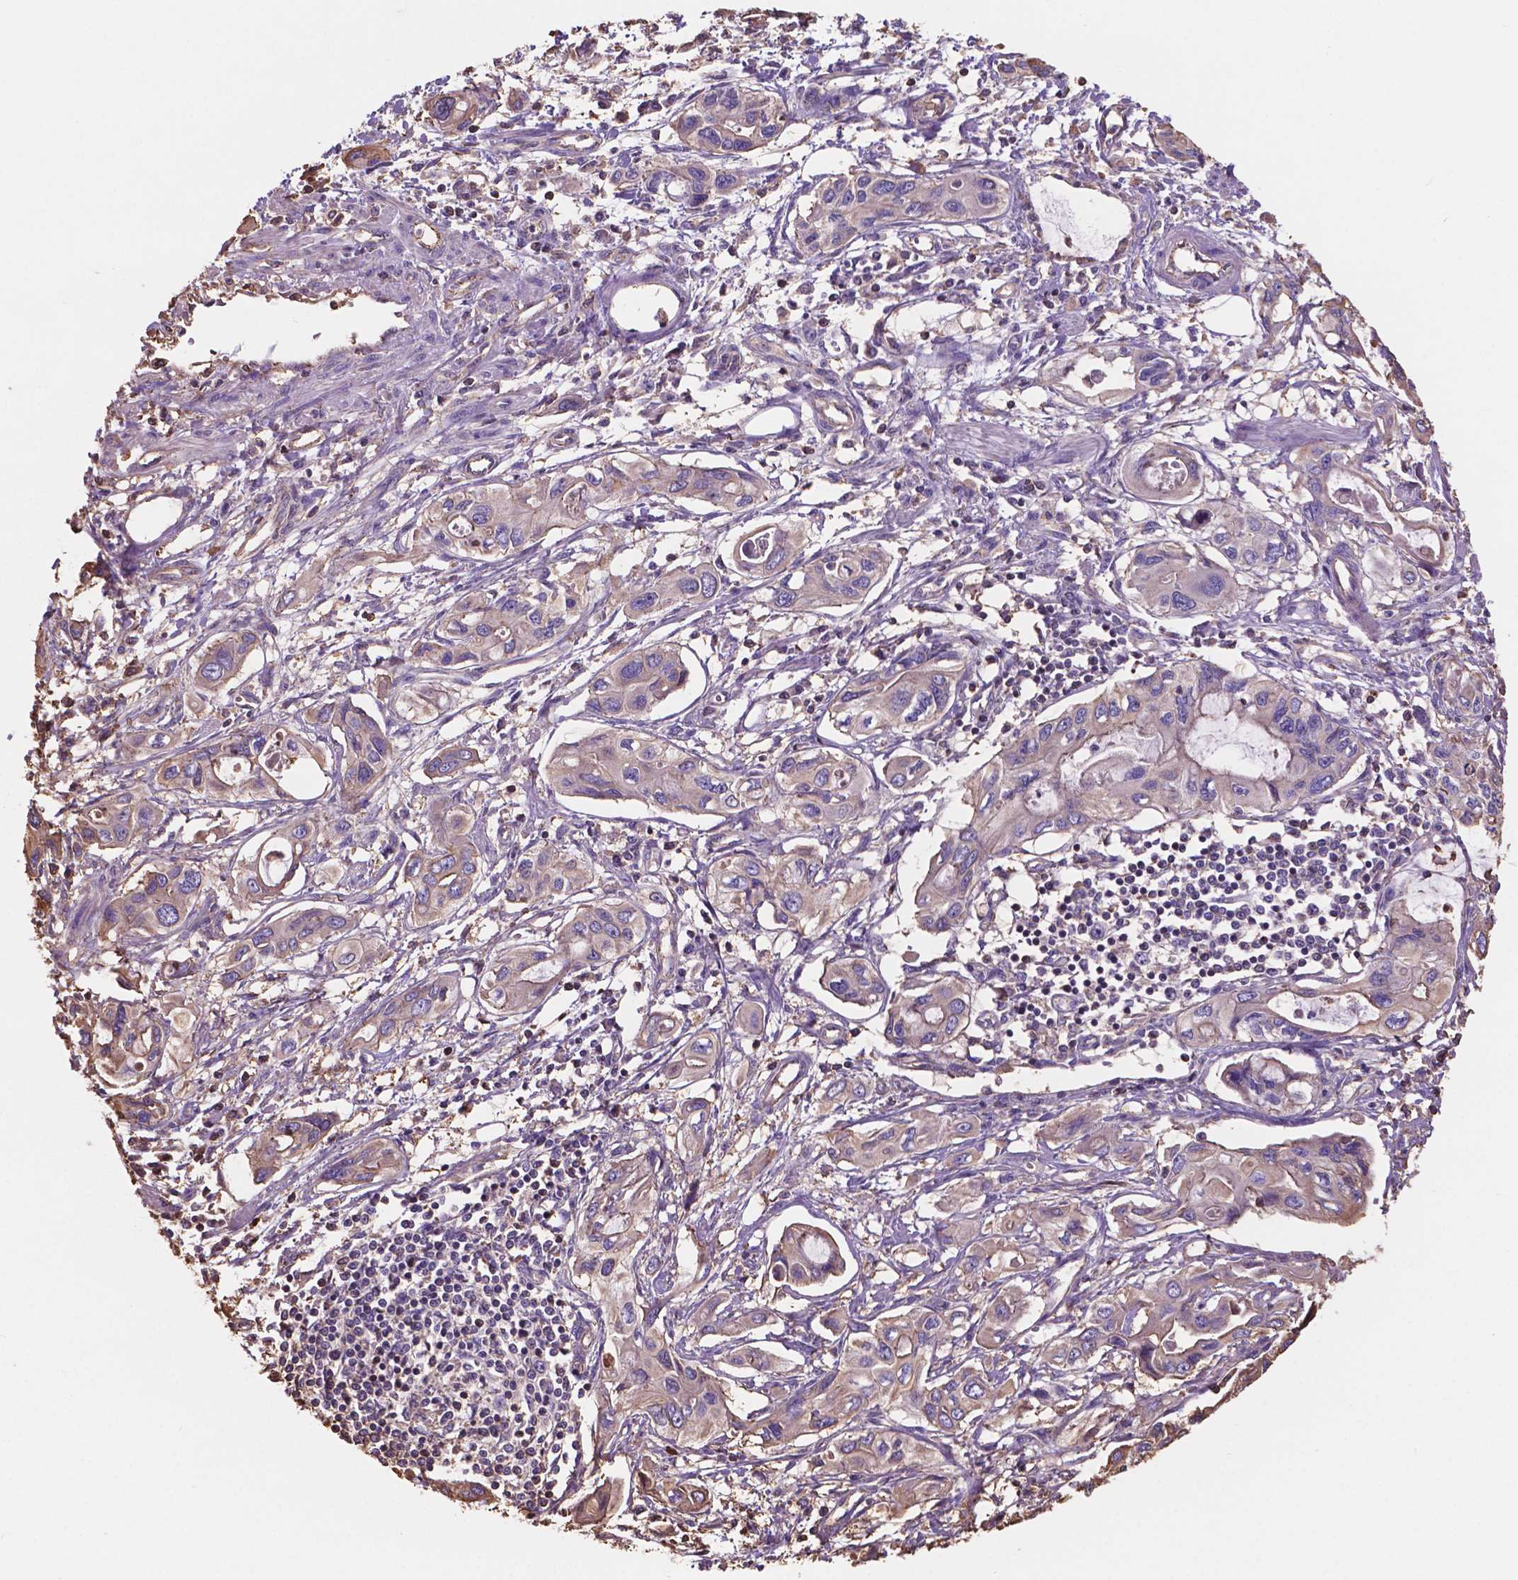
{"staining": {"intensity": "moderate", "quantity": "<25%", "location": "cytoplasmic/membranous"}, "tissue": "pancreatic cancer", "cell_type": "Tumor cells", "image_type": "cancer", "snomed": [{"axis": "morphology", "description": "Adenocarcinoma, NOS"}, {"axis": "topography", "description": "Pancreas"}], "caption": "Pancreatic adenocarcinoma stained with a brown dye shows moderate cytoplasmic/membranous positive positivity in about <25% of tumor cells.", "gene": "NIPA2", "patient": {"sex": "male", "age": 60}}